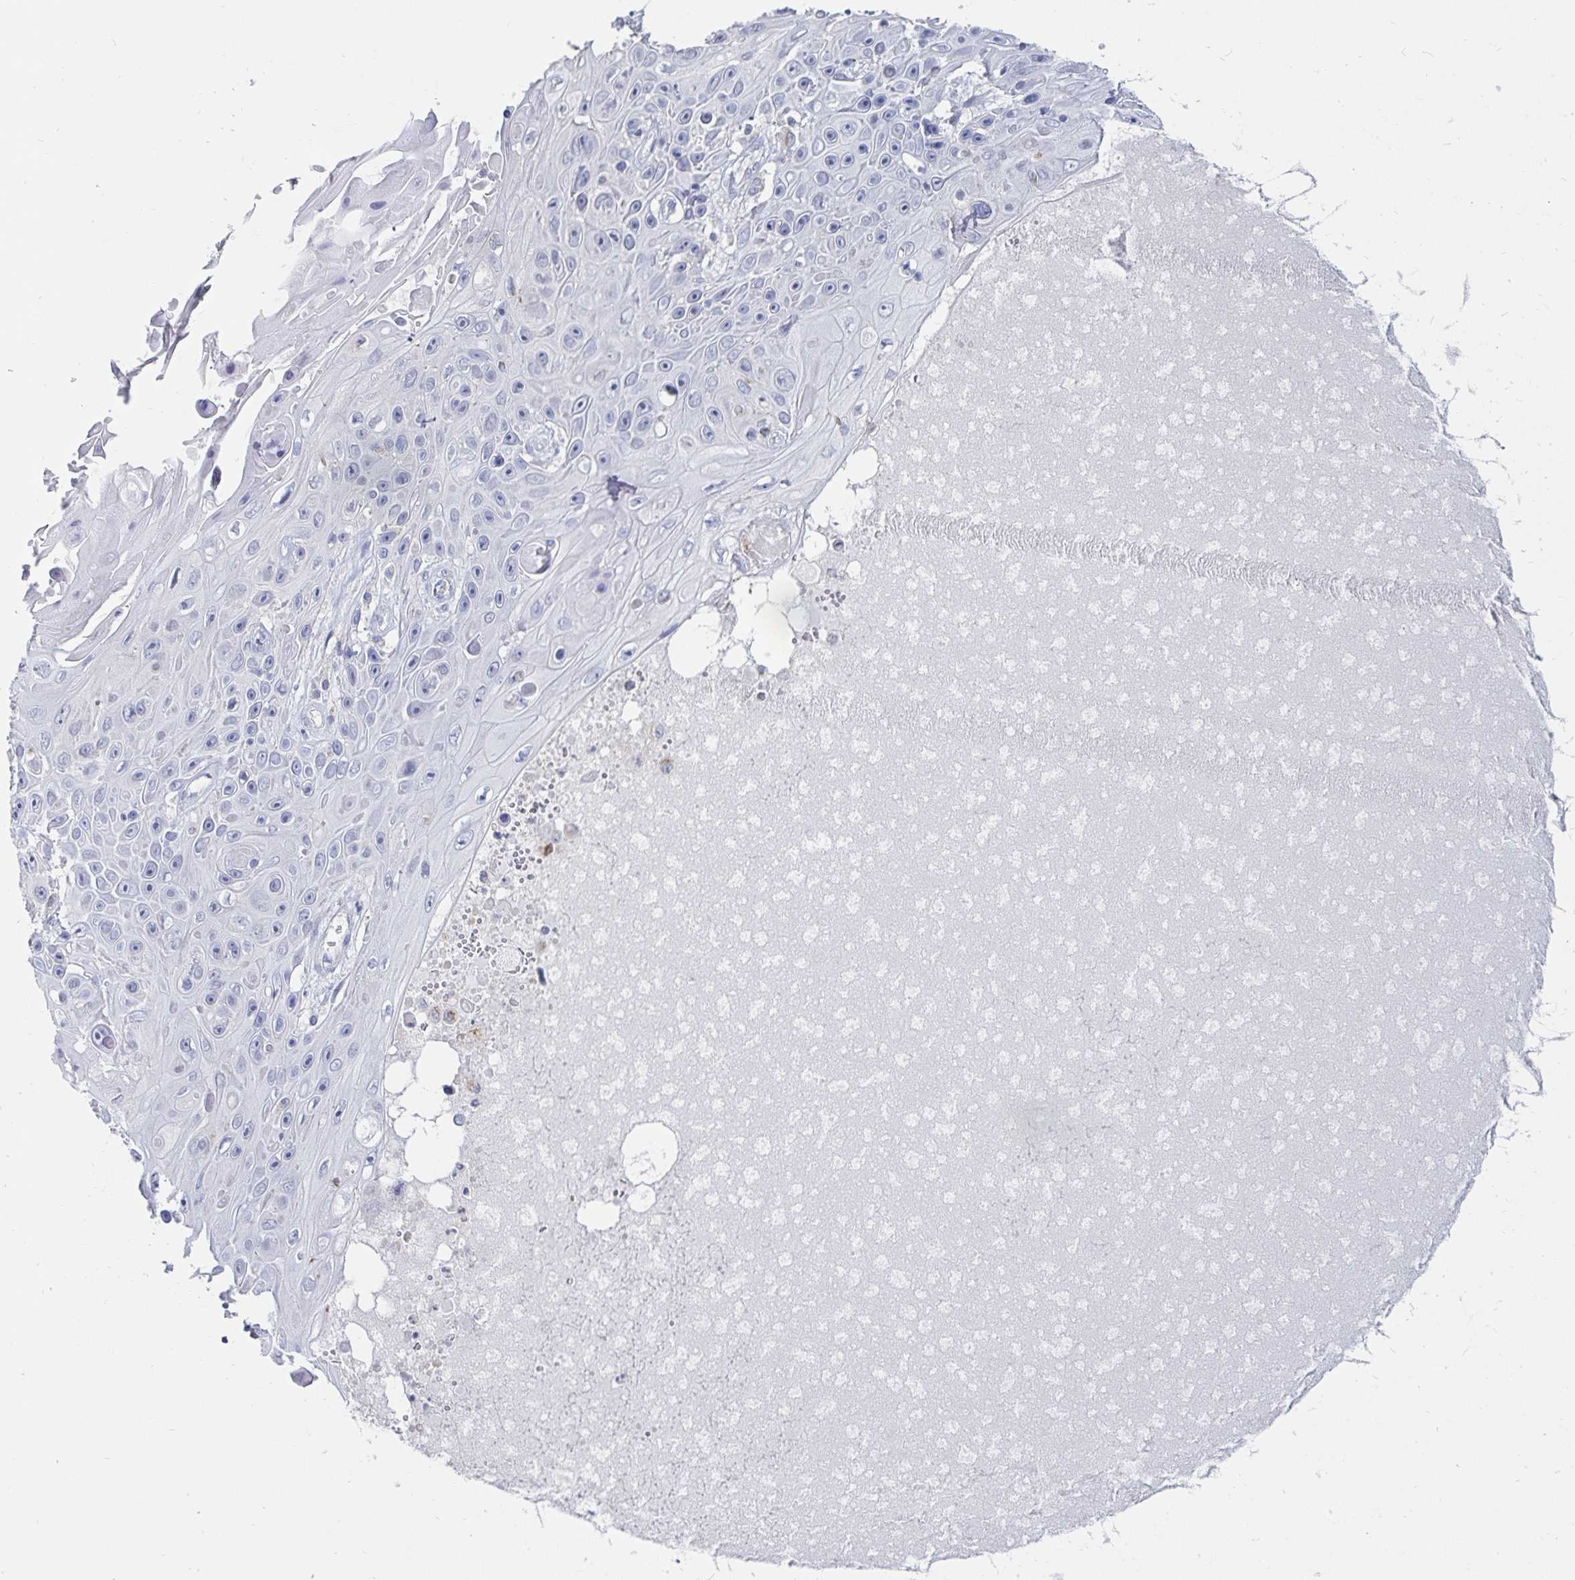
{"staining": {"intensity": "negative", "quantity": "none", "location": "none"}, "tissue": "skin cancer", "cell_type": "Tumor cells", "image_type": "cancer", "snomed": [{"axis": "morphology", "description": "Squamous cell carcinoma, NOS"}, {"axis": "topography", "description": "Skin"}], "caption": "Immunohistochemistry histopathology image of neoplastic tissue: squamous cell carcinoma (skin) stained with DAB exhibits no significant protein expression in tumor cells.", "gene": "SPPL3", "patient": {"sex": "male", "age": 82}}